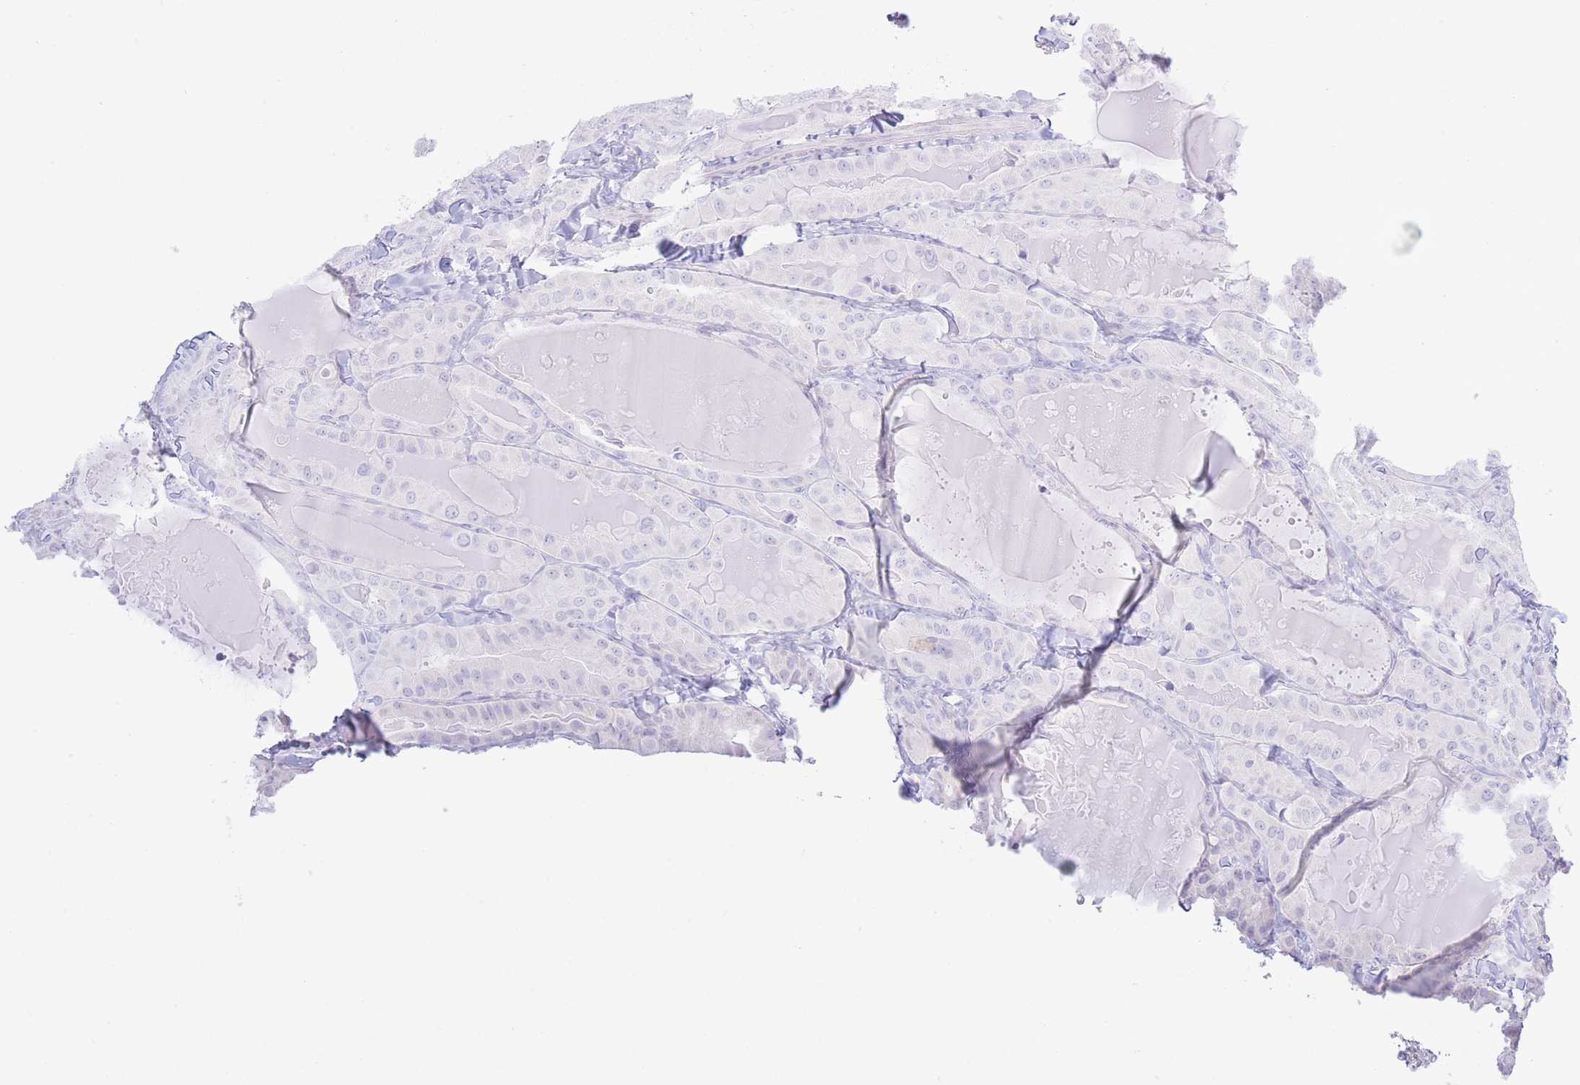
{"staining": {"intensity": "negative", "quantity": "none", "location": "none"}, "tissue": "thyroid cancer", "cell_type": "Tumor cells", "image_type": "cancer", "snomed": [{"axis": "morphology", "description": "Papillary adenocarcinoma, NOS"}, {"axis": "topography", "description": "Thyroid gland"}], "caption": "Papillary adenocarcinoma (thyroid) was stained to show a protein in brown. There is no significant expression in tumor cells.", "gene": "PKLR", "patient": {"sex": "female", "age": 68}}